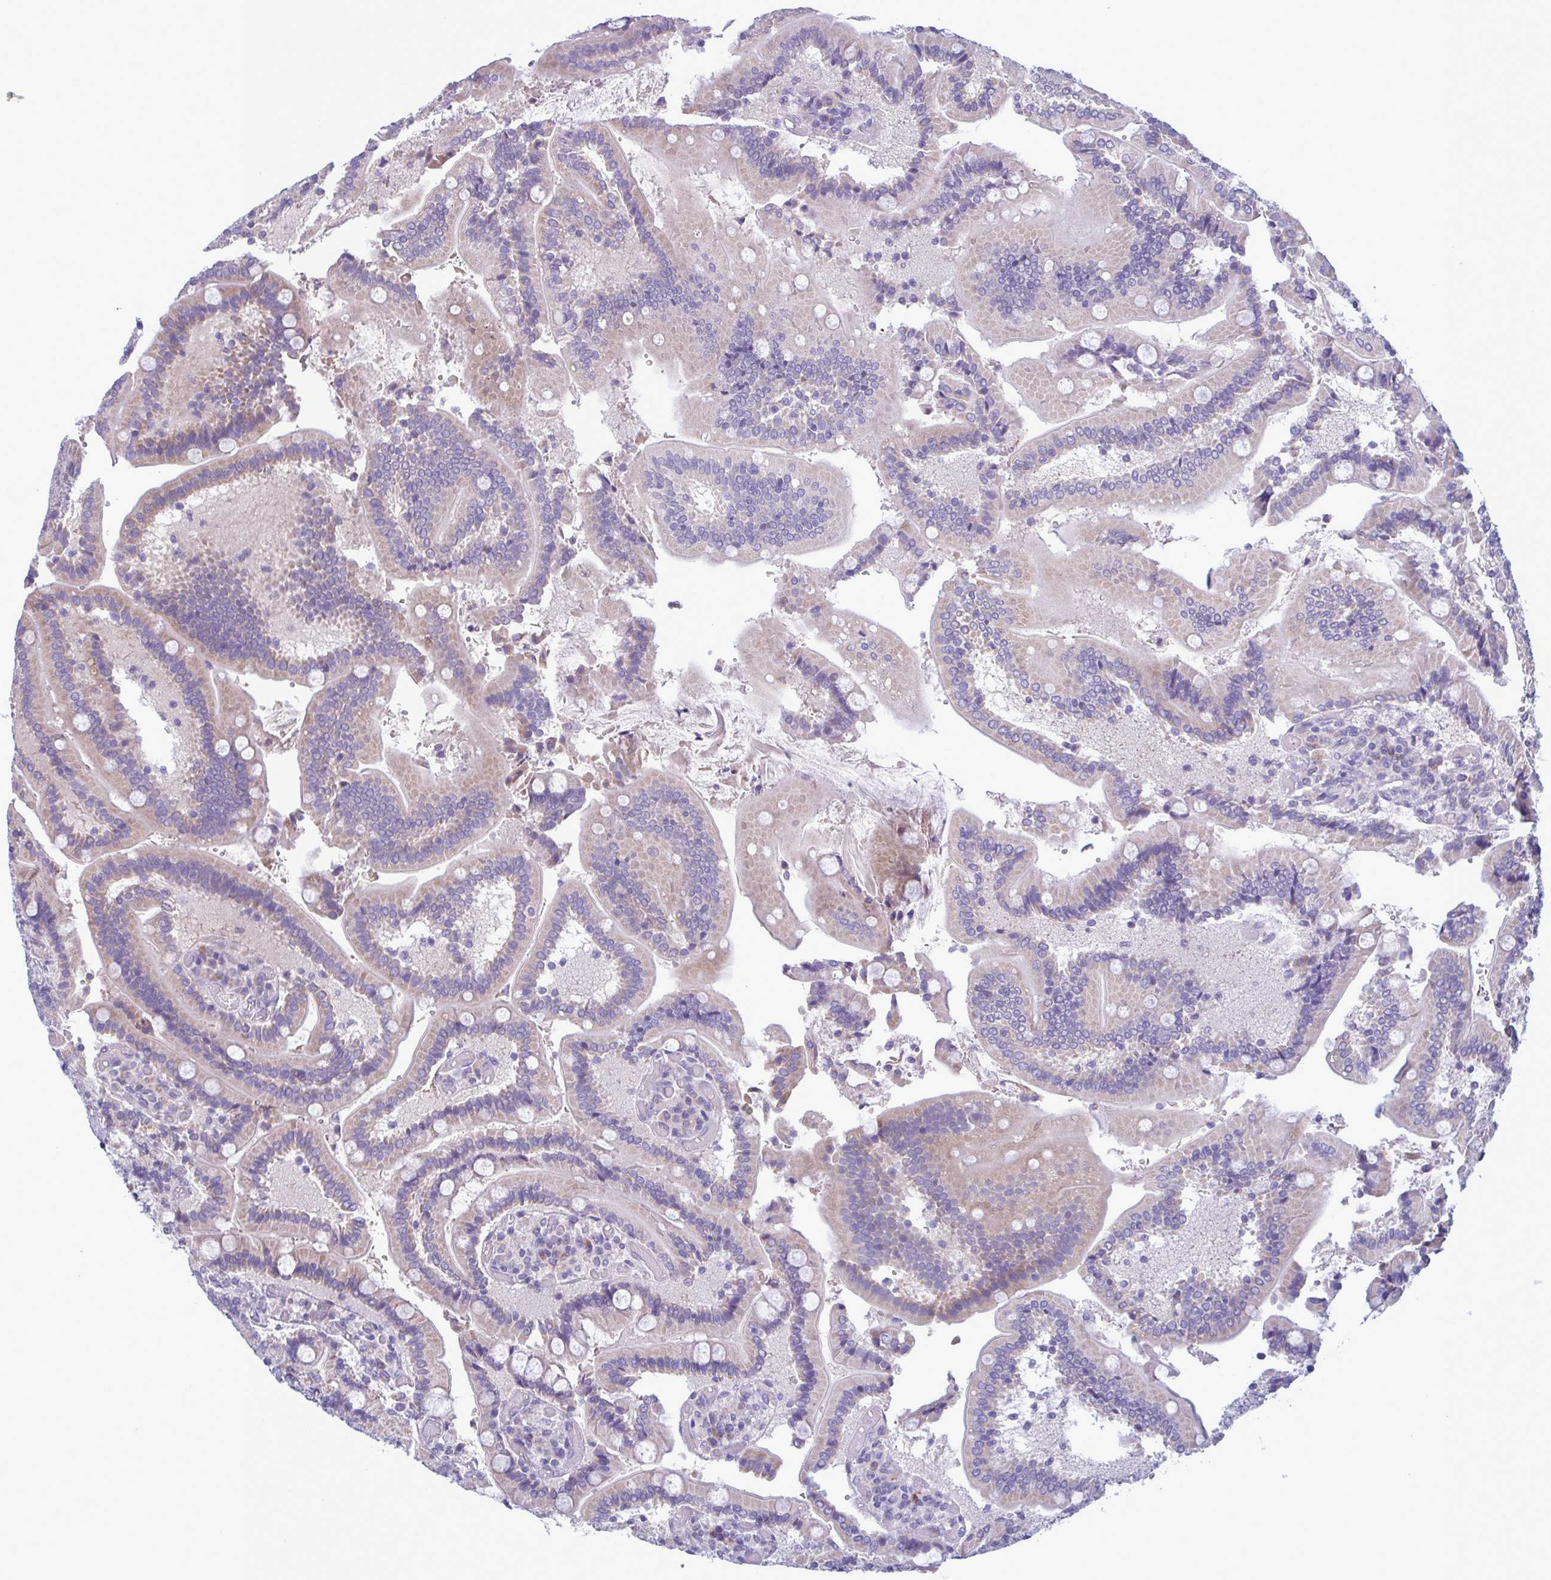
{"staining": {"intensity": "weak", "quantity": "25%-75%", "location": "cytoplasmic/membranous"}, "tissue": "duodenum", "cell_type": "Glandular cells", "image_type": "normal", "snomed": [{"axis": "morphology", "description": "Normal tissue, NOS"}, {"axis": "topography", "description": "Duodenum"}], "caption": "Immunohistochemical staining of benign human duodenum displays low levels of weak cytoplasmic/membranous staining in about 25%-75% of glandular cells. The staining was performed using DAB (3,3'-diaminobenzidine) to visualize the protein expression in brown, while the nuclei were stained in blue with hematoxylin (Magnification: 20x).", "gene": "F13B", "patient": {"sex": "female", "age": 62}}